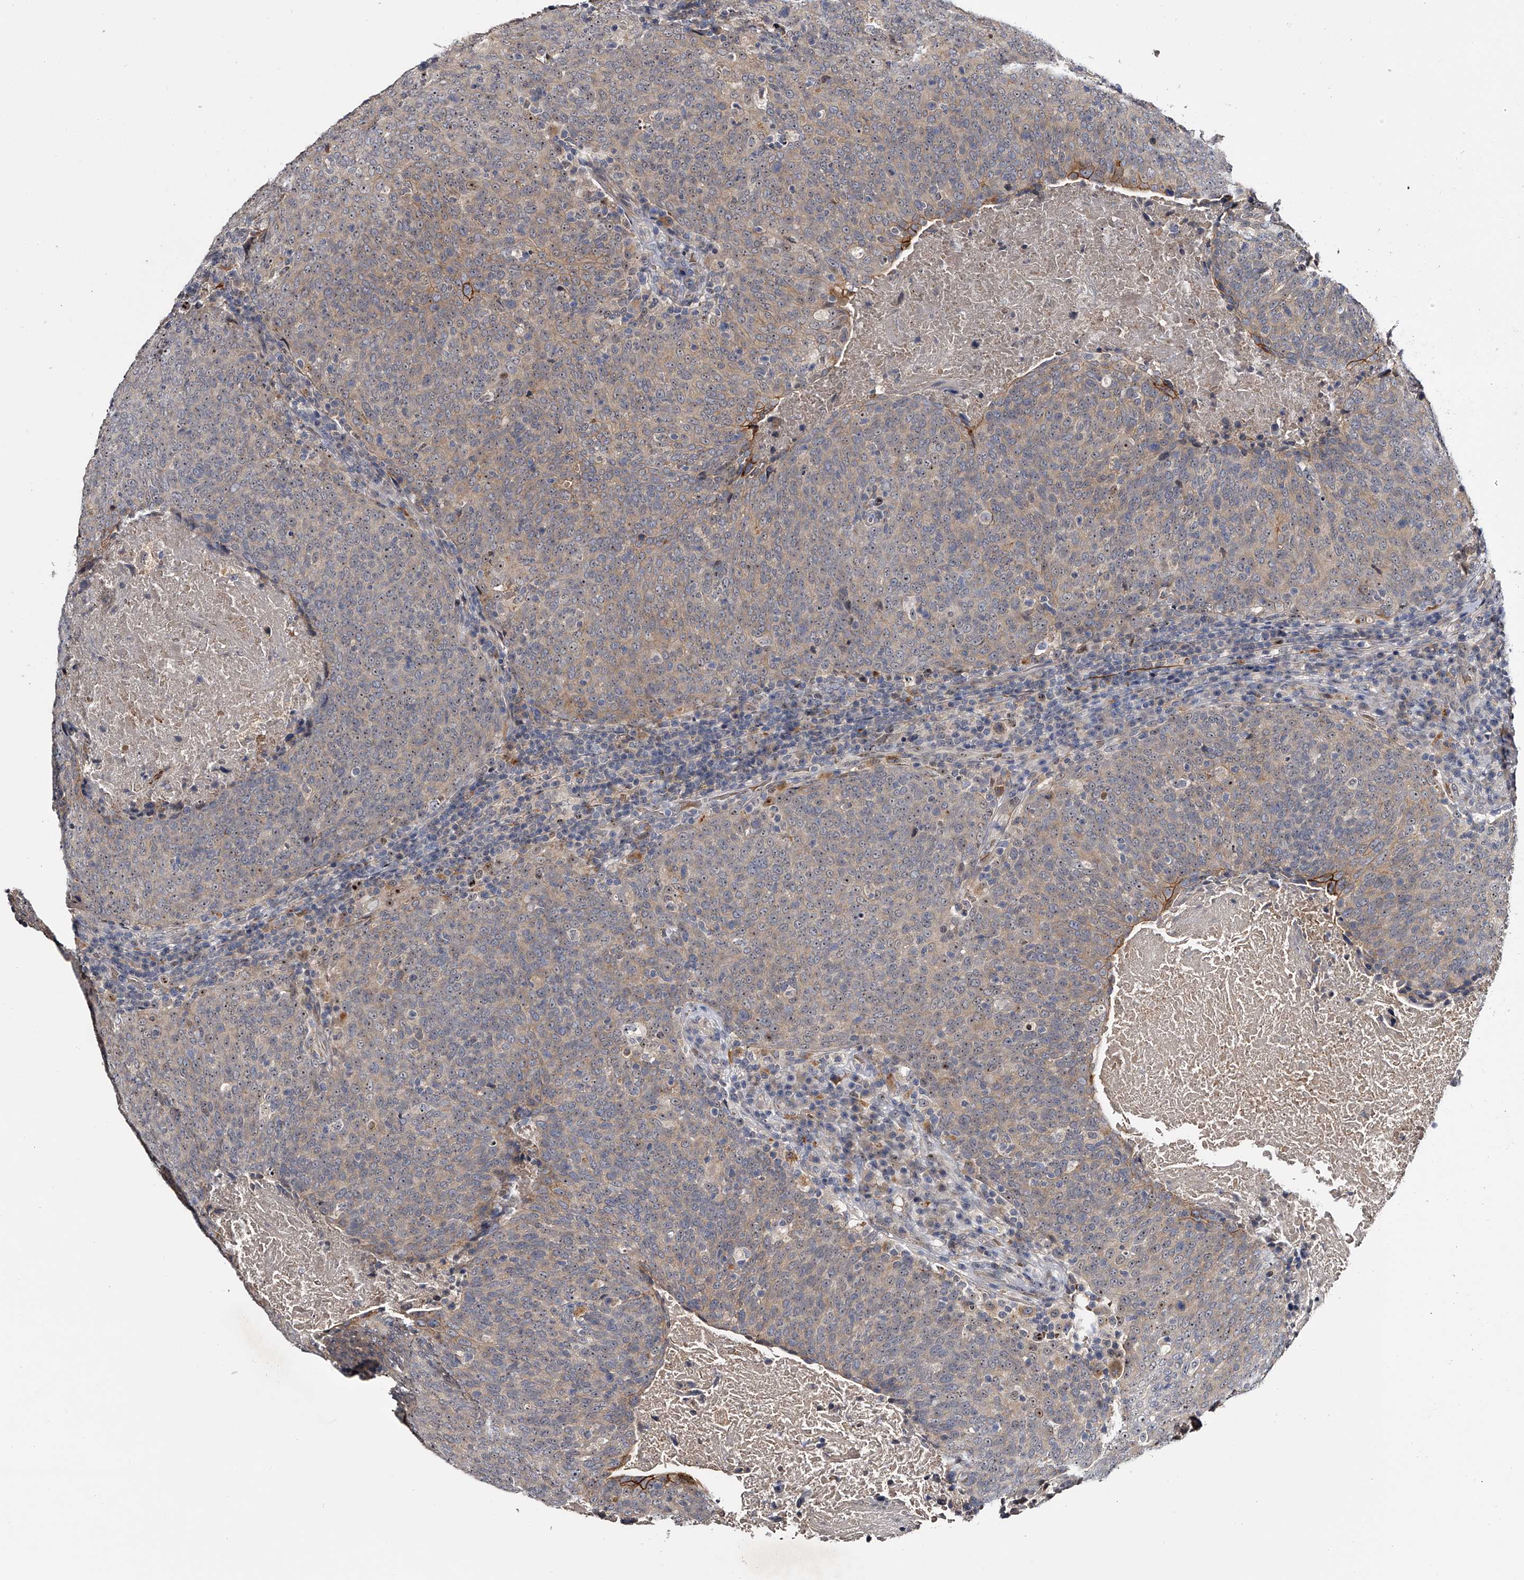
{"staining": {"intensity": "weak", "quantity": "25%-75%", "location": "nuclear"}, "tissue": "head and neck cancer", "cell_type": "Tumor cells", "image_type": "cancer", "snomed": [{"axis": "morphology", "description": "Squamous cell carcinoma, NOS"}, {"axis": "morphology", "description": "Squamous cell carcinoma, metastatic, NOS"}, {"axis": "topography", "description": "Lymph node"}, {"axis": "topography", "description": "Head-Neck"}], "caption": "Protein expression analysis of head and neck cancer exhibits weak nuclear positivity in about 25%-75% of tumor cells.", "gene": "MDN1", "patient": {"sex": "male", "age": 62}}